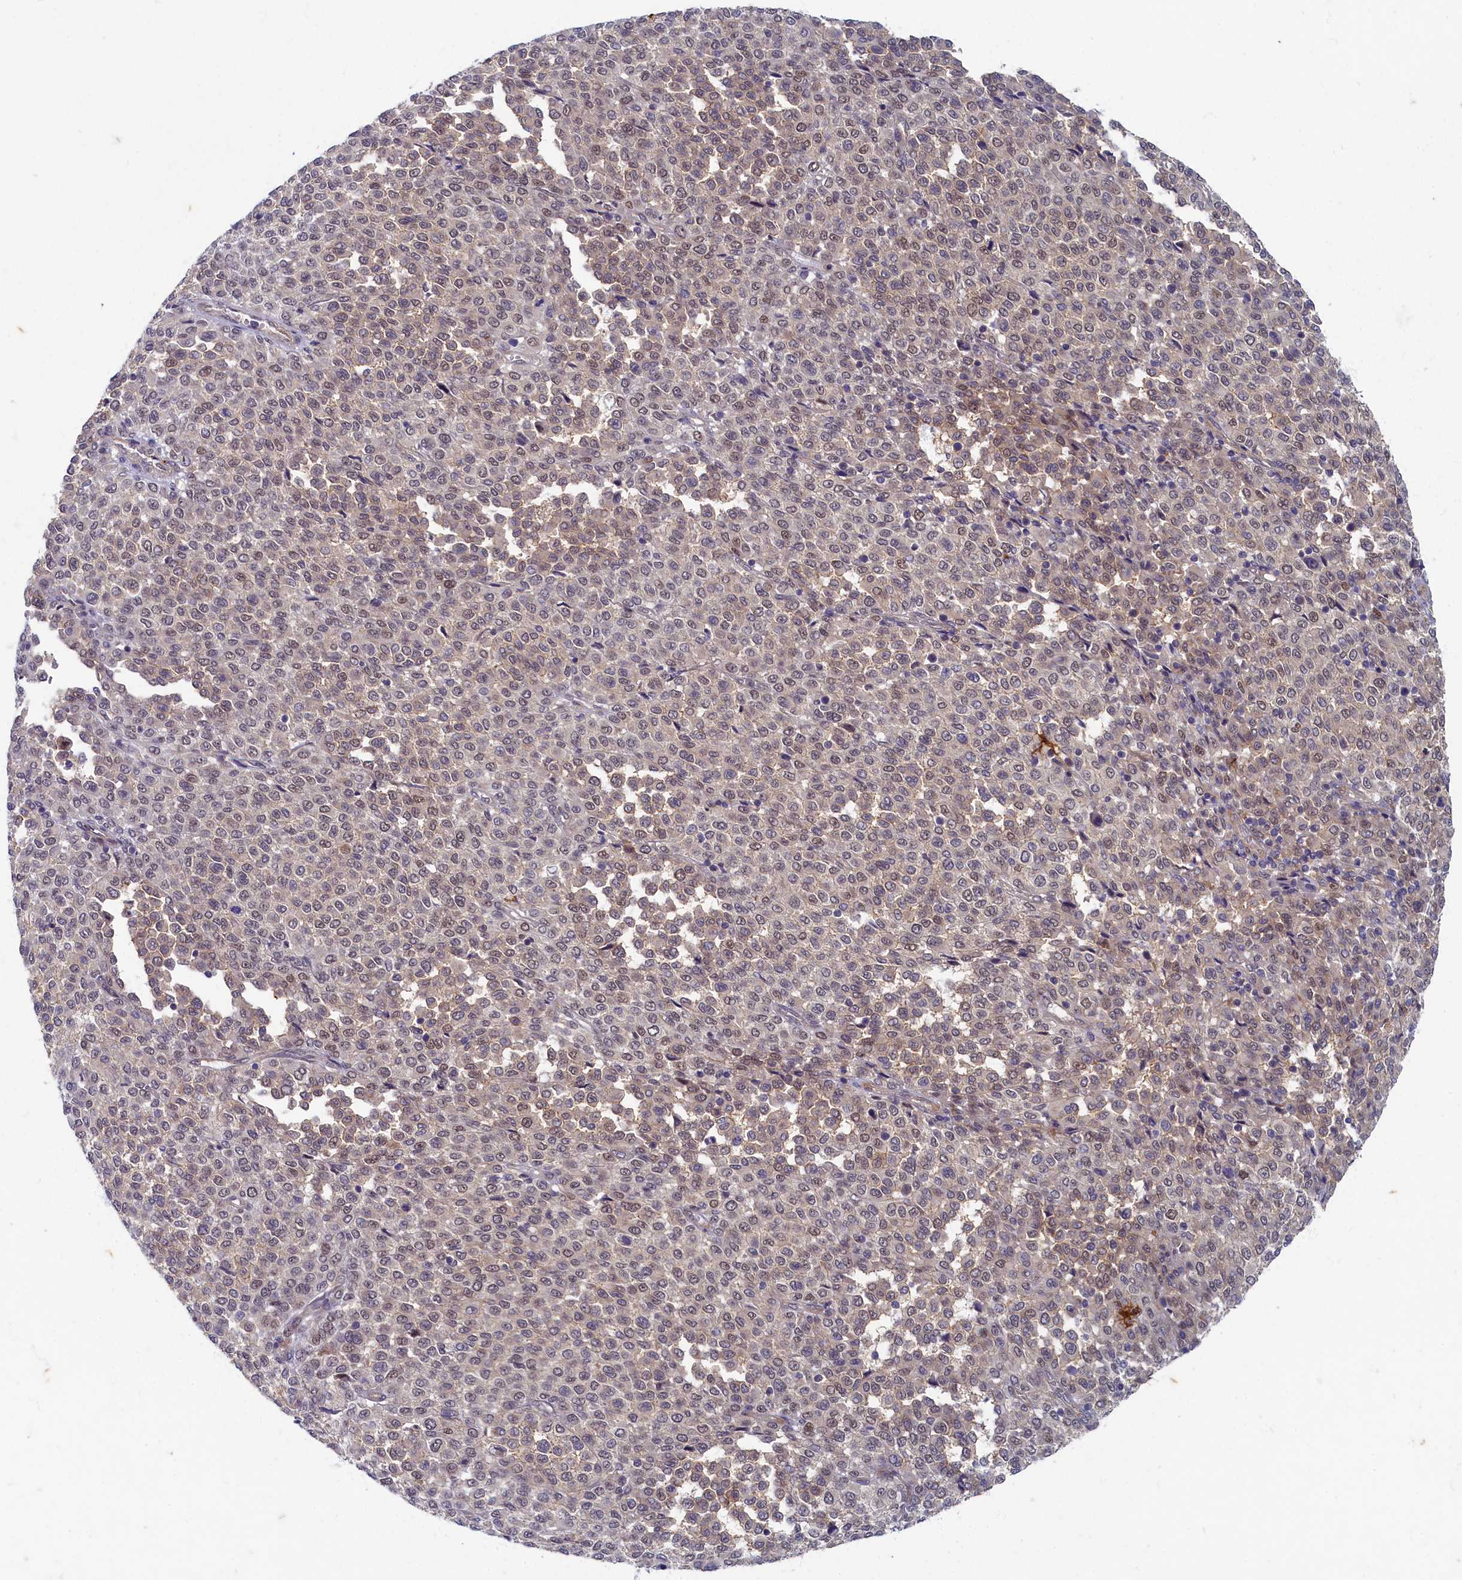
{"staining": {"intensity": "weak", "quantity": "<25%", "location": "nuclear"}, "tissue": "melanoma", "cell_type": "Tumor cells", "image_type": "cancer", "snomed": [{"axis": "morphology", "description": "Malignant melanoma, Metastatic site"}, {"axis": "topography", "description": "Pancreas"}], "caption": "Immunohistochemical staining of human malignant melanoma (metastatic site) reveals no significant expression in tumor cells.", "gene": "WDR59", "patient": {"sex": "female", "age": 30}}